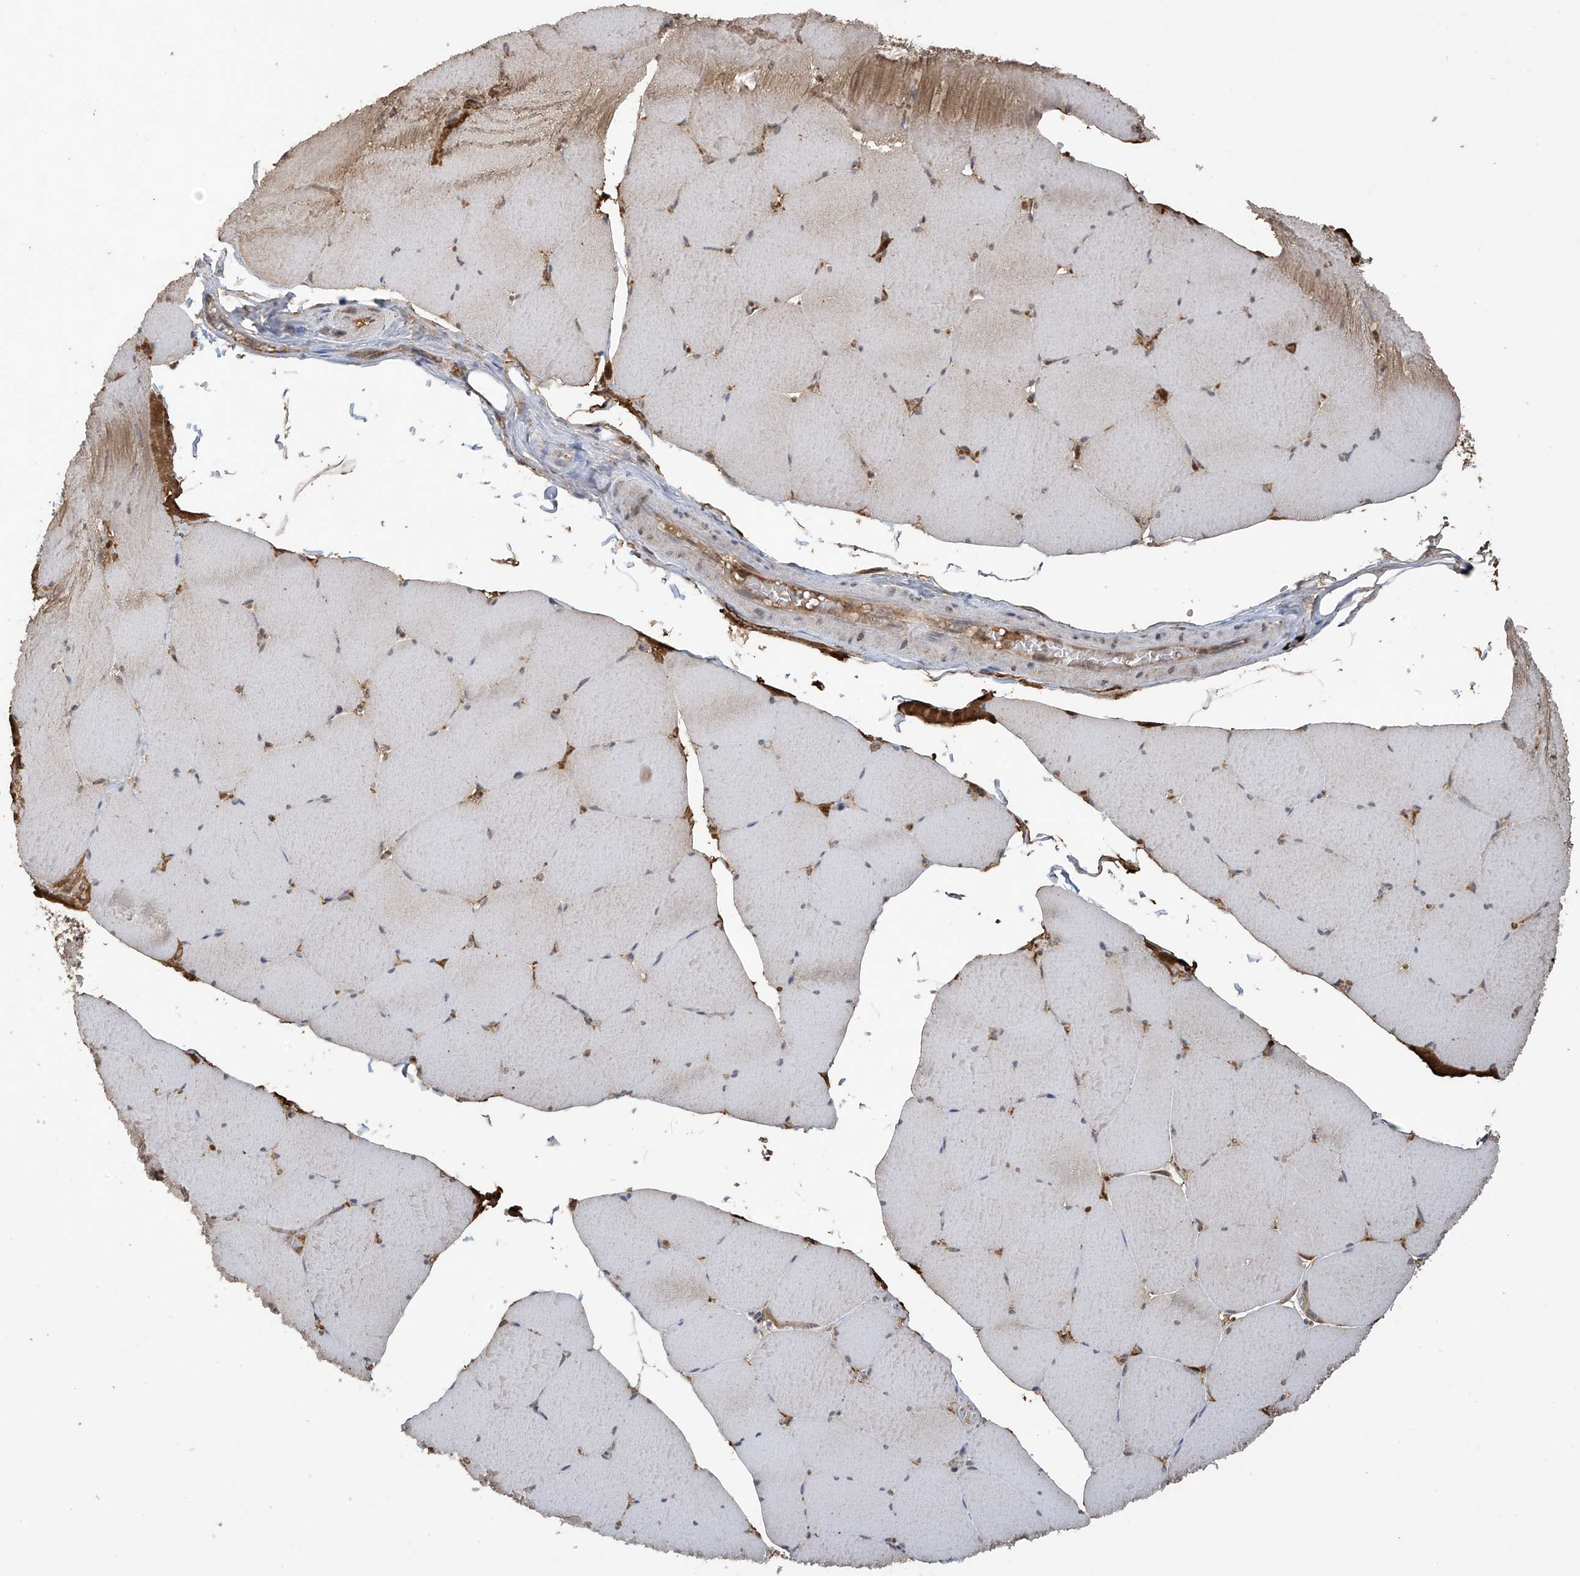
{"staining": {"intensity": "moderate", "quantity": "<25%", "location": "cytoplasmic/membranous"}, "tissue": "skeletal muscle", "cell_type": "Myocytes", "image_type": "normal", "snomed": [{"axis": "morphology", "description": "Normal tissue, NOS"}, {"axis": "topography", "description": "Skeletal muscle"}, {"axis": "topography", "description": "Head-Neck"}], "caption": "Protein expression analysis of benign skeletal muscle exhibits moderate cytoplasmic/membranous positivity in about <25% of myocytes.", "gene": "PNPT1", "patient": {"sex": "male", "age": 66}}